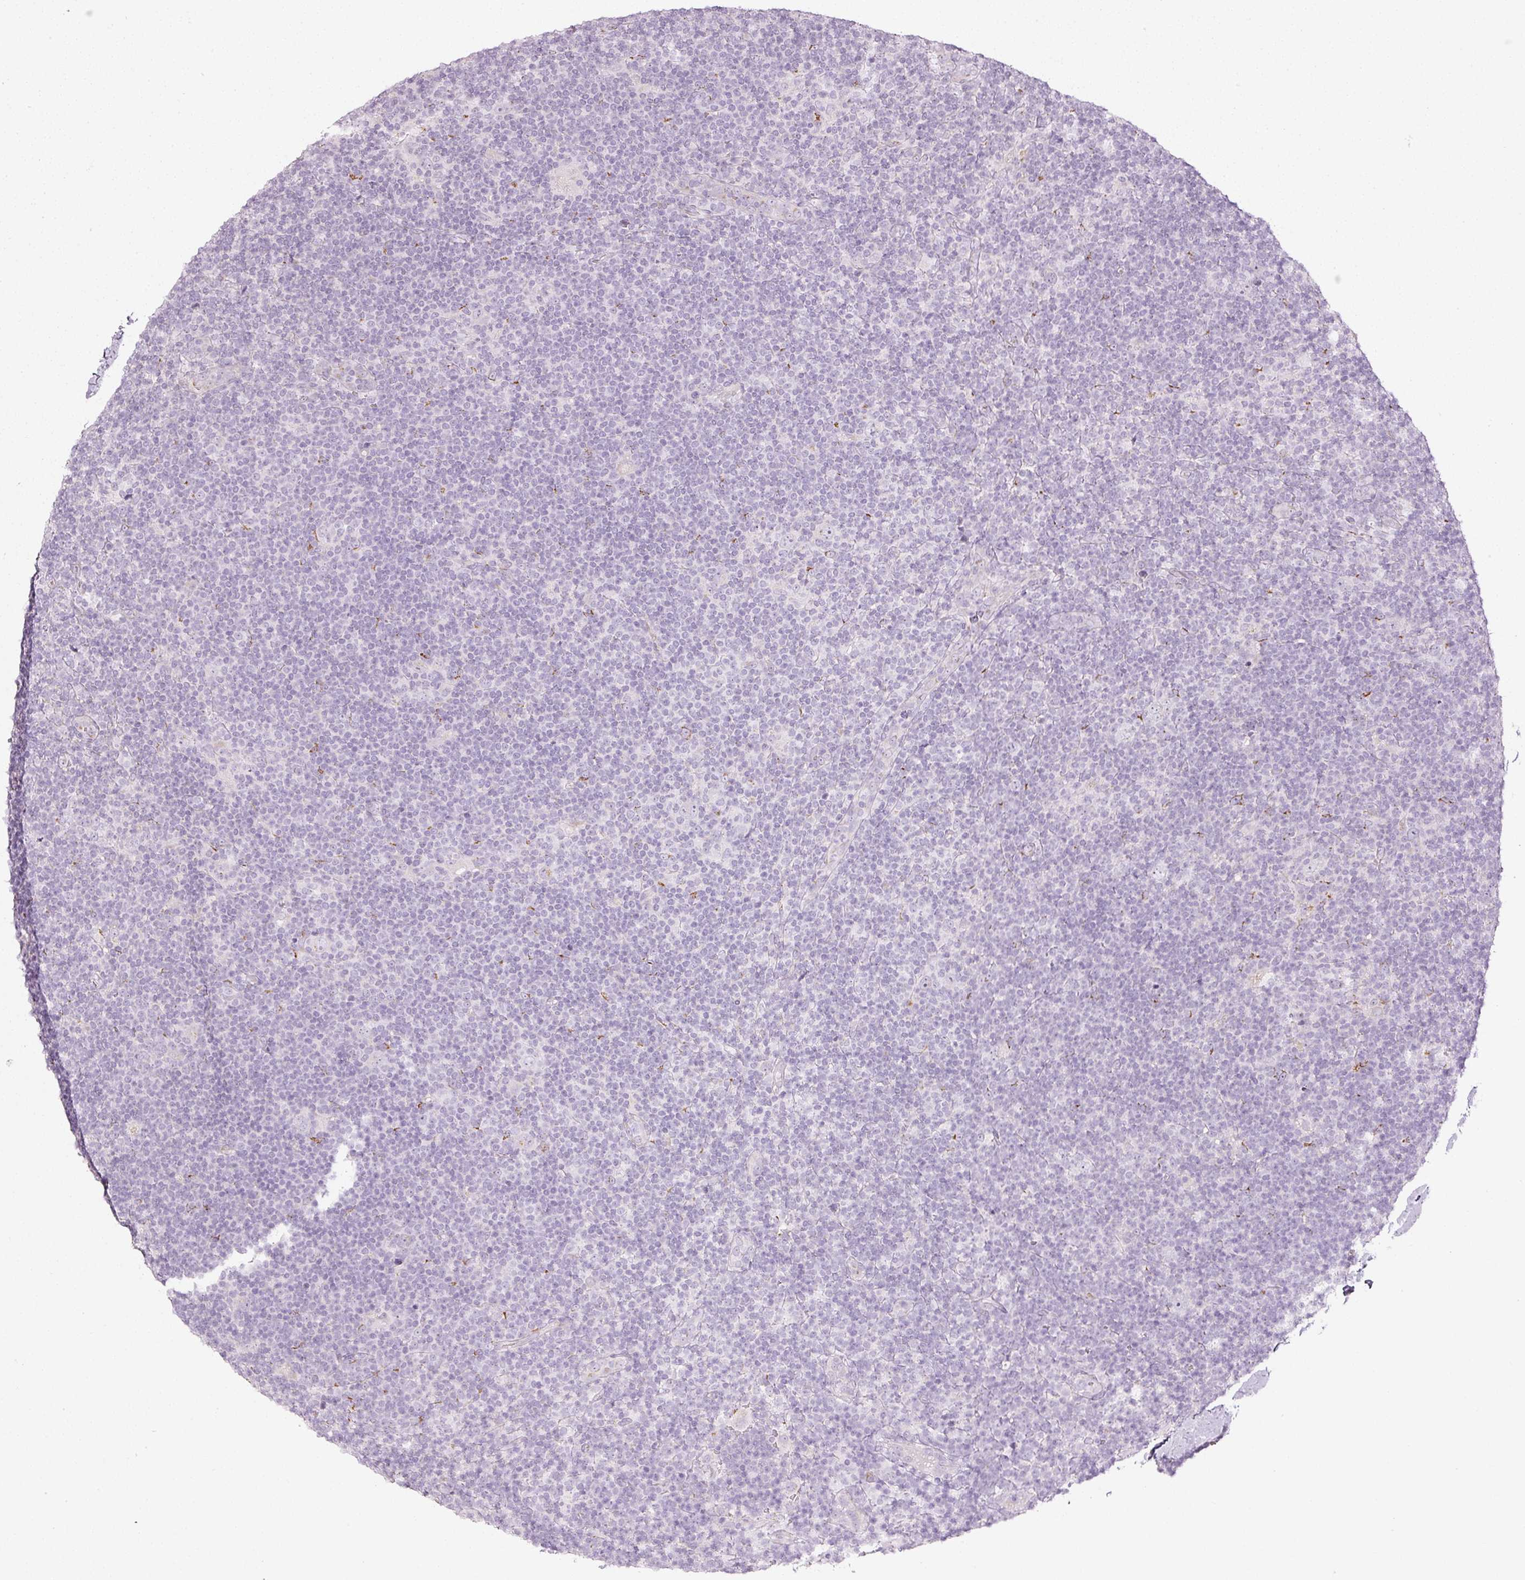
{"staining": {"intensity": "negative", "quantity": "none", "location": "none"}, "tissue": "lymphoma", "cell_type": "Tumor cells", "image_type": "cancer", "snomed": [{"axis": "morphology", "description": "Hodgkin's disease, NOS"}, {"axis": "topography", "description": "Lymph node"}], "caption": "DAB (3,3'-diaminobenzidine) immunohistochemical staining of Hodgkin's disease demonstrates no significant expression in tumor cells.", "gene": "SDF4", "patient": {"sex": "female", "age": 57}}